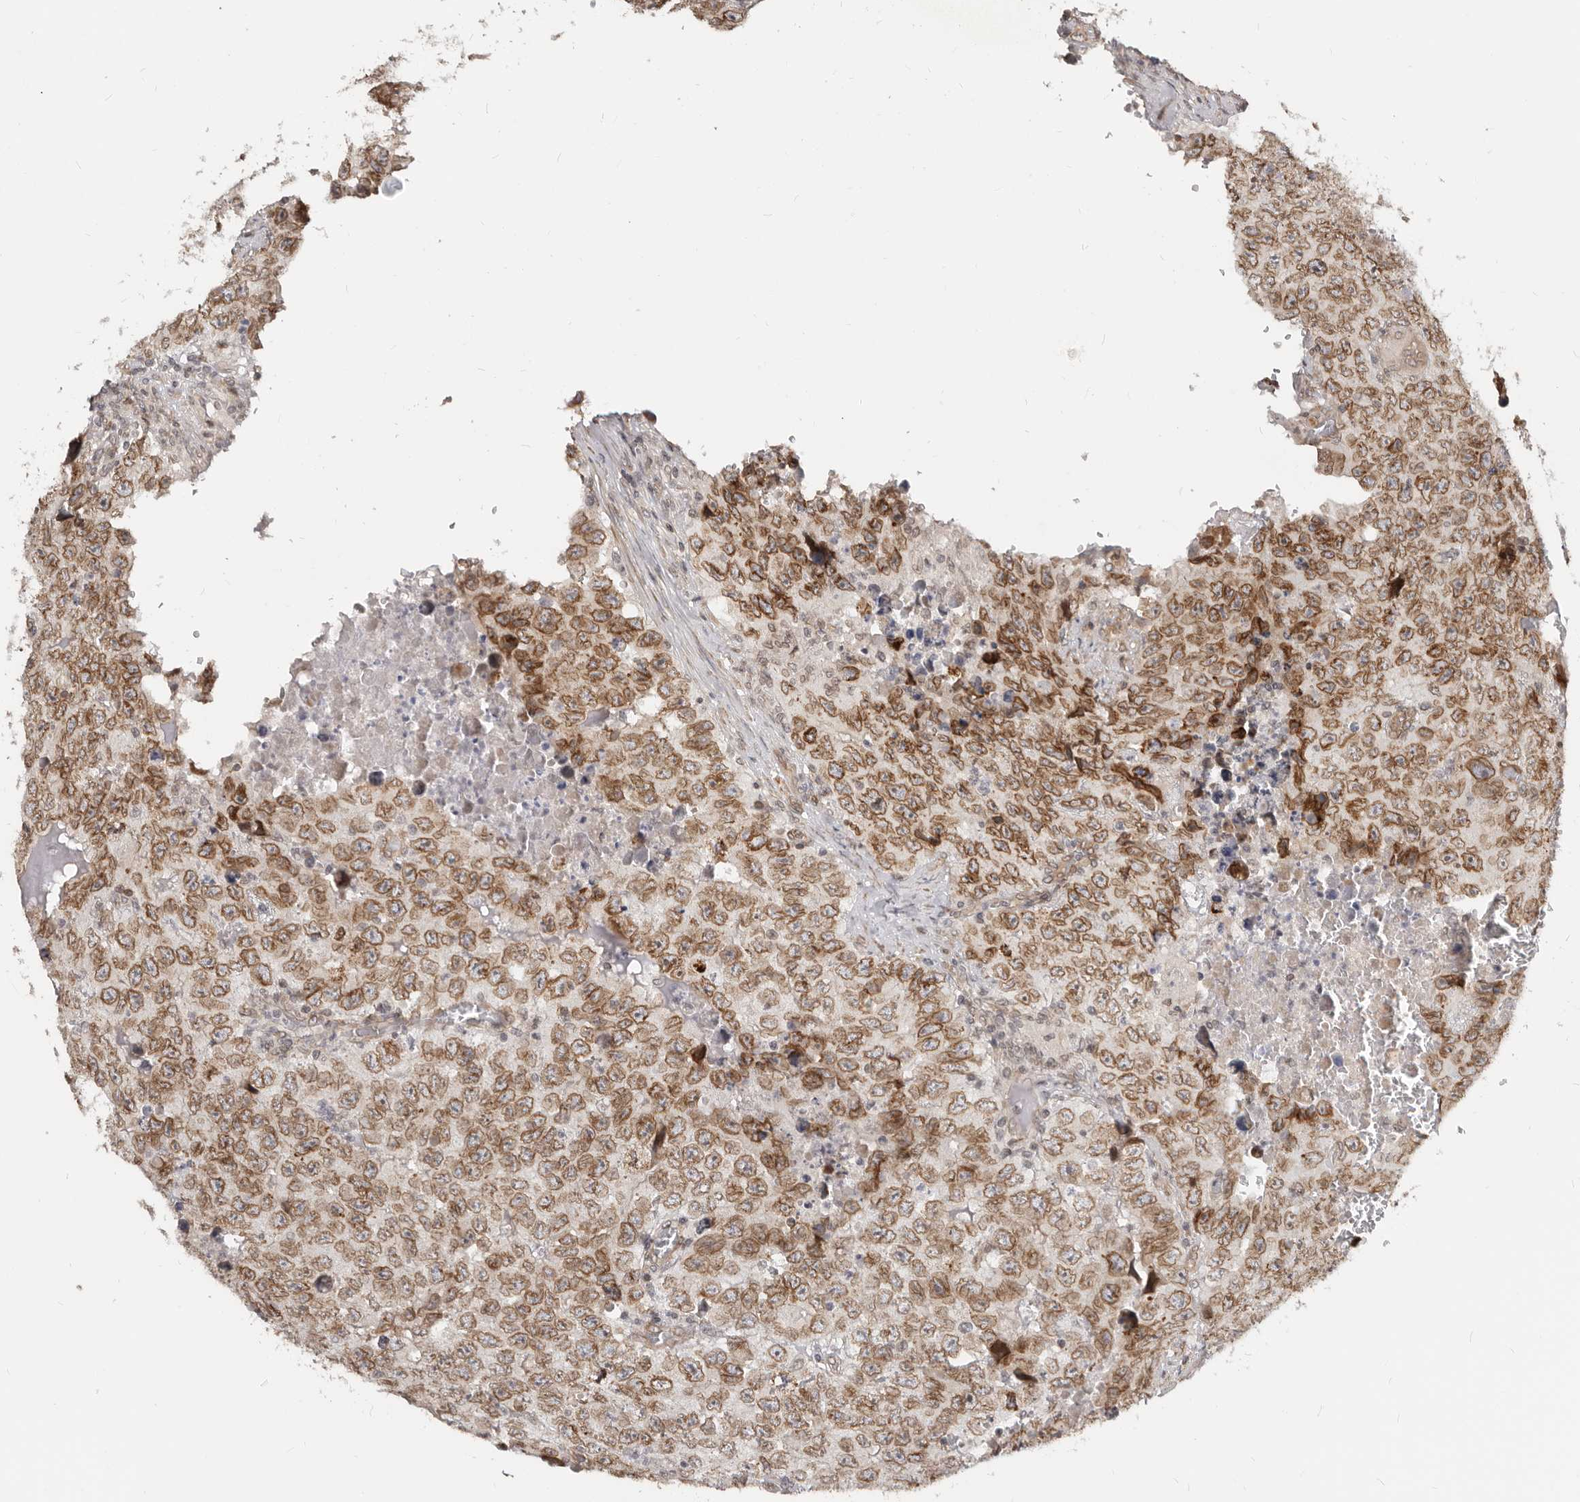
{"staining": {"intensity": "strong", "quantity": "25%-75%", "location": "cytoplasmic/membranous,nuclear"}, "tissue": "testis cancer", "cell_type": "Tumor cells", "image_type": "cancer", "snomed": [{"axis": "morphology", "description": "Seminoma, NOS"}, {"axis": "morphology", "description": "Carcinoma, Embryonal, NOS"}, {"axis": "topography", "description": "Testis"}], "caption": "Embryonal carcinoma (testis) stained with DAB immunohistochemistry (IHC) displays high levels of strong cytoplasmic/membranous and nuclear expression in approximately 25%-75% of tumor cells.", "gene": "NUP153", "patient": {"sex": "male", "age": 43}}